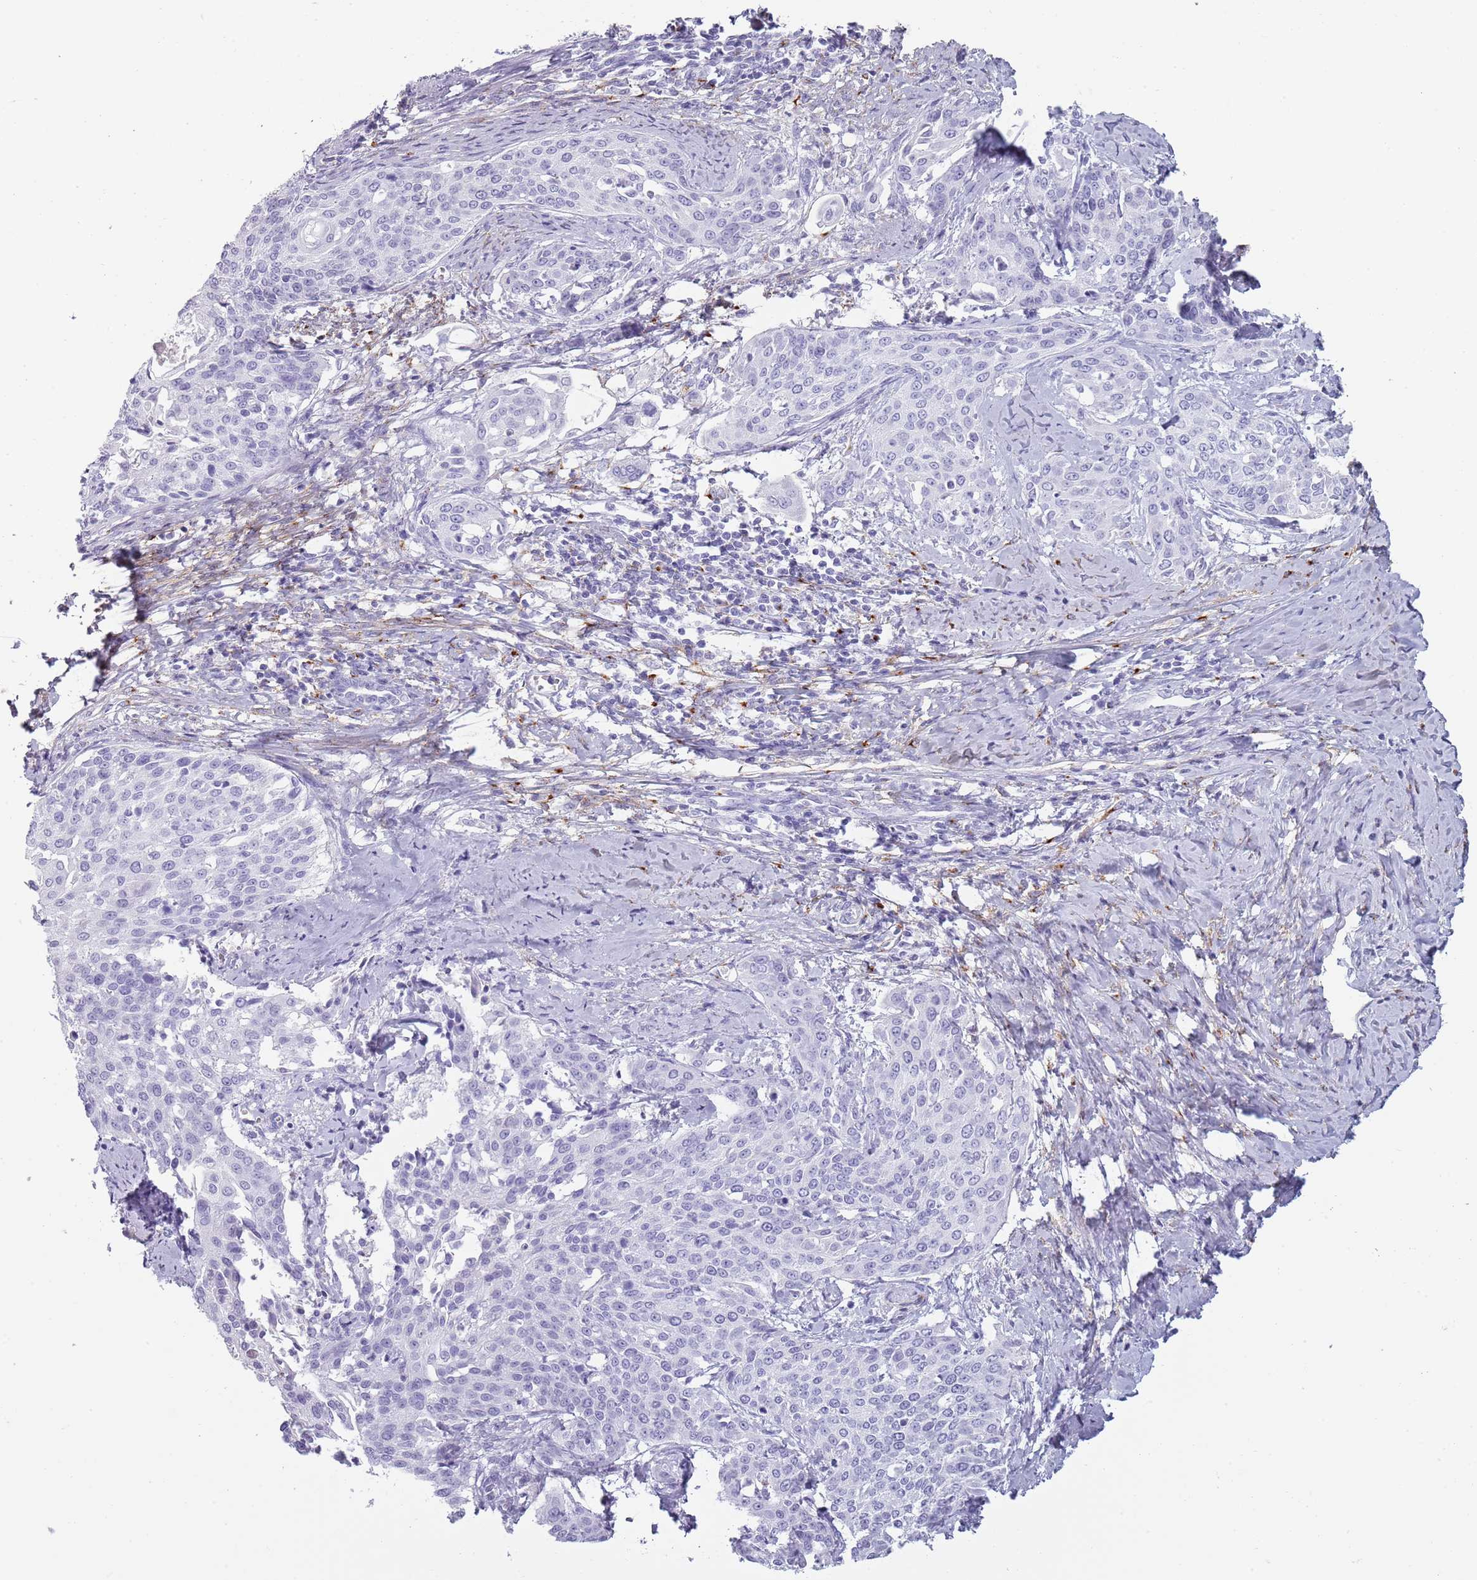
{"staining": {"intensity": "negative", "quantity": "none", "location": "none"}, "tissue": "cervical cancer", "cell_type": "Tumor cells", "image_type": "cancer", "snomed": [{"axis": "morphology", "description": "Squamous cell carcinoma, NOS"}, {"axis": "topography", "description": "Cervix"}], "caption": "This is an IHC photomicrograph of cervical cancer (squamous cell carcinoma). There is no positivity in tumor cells.", "gene": "COLEC12", "patient": {"sex": "female", "age": 44}}